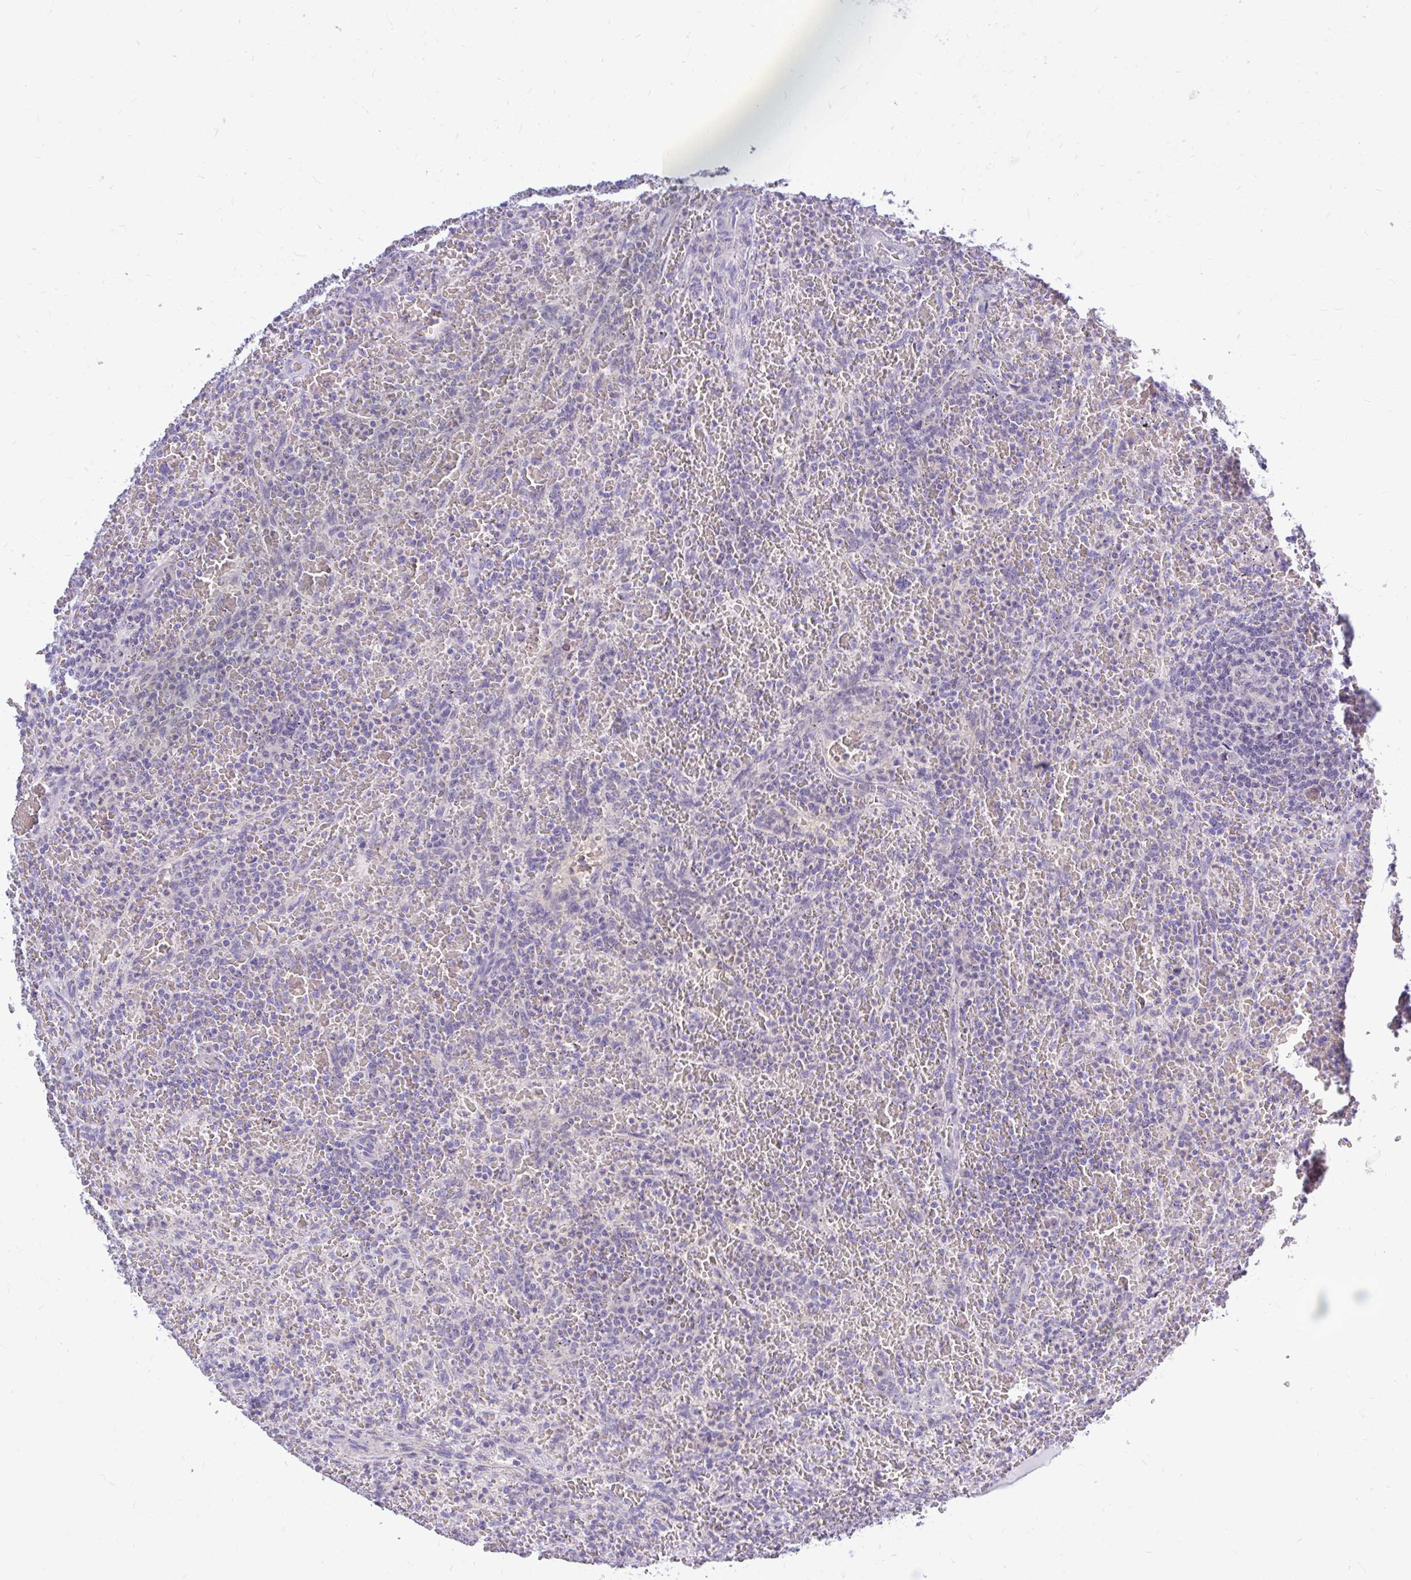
{"staining": {"intensity": "negative", "quantity": "none", "location": "none"}, "tissue": "lymphoma", "cell_type": "Tumor cells", "image_type": "cancer", "snomed": [{"axis": "morphology", "description": "Malignant lymphoma, non-Hodgkin's type, Low grade"}, {"axis": "topography", "description": "Spleen"}], "caption": "DAB (3,3'-diaminobenzidine) immunohistochemical staining of human lymphoma shows no significant staining in tumor cells.", "gene": "MAP1LC3A", "patient": {"sex": "female", "age": 64}}